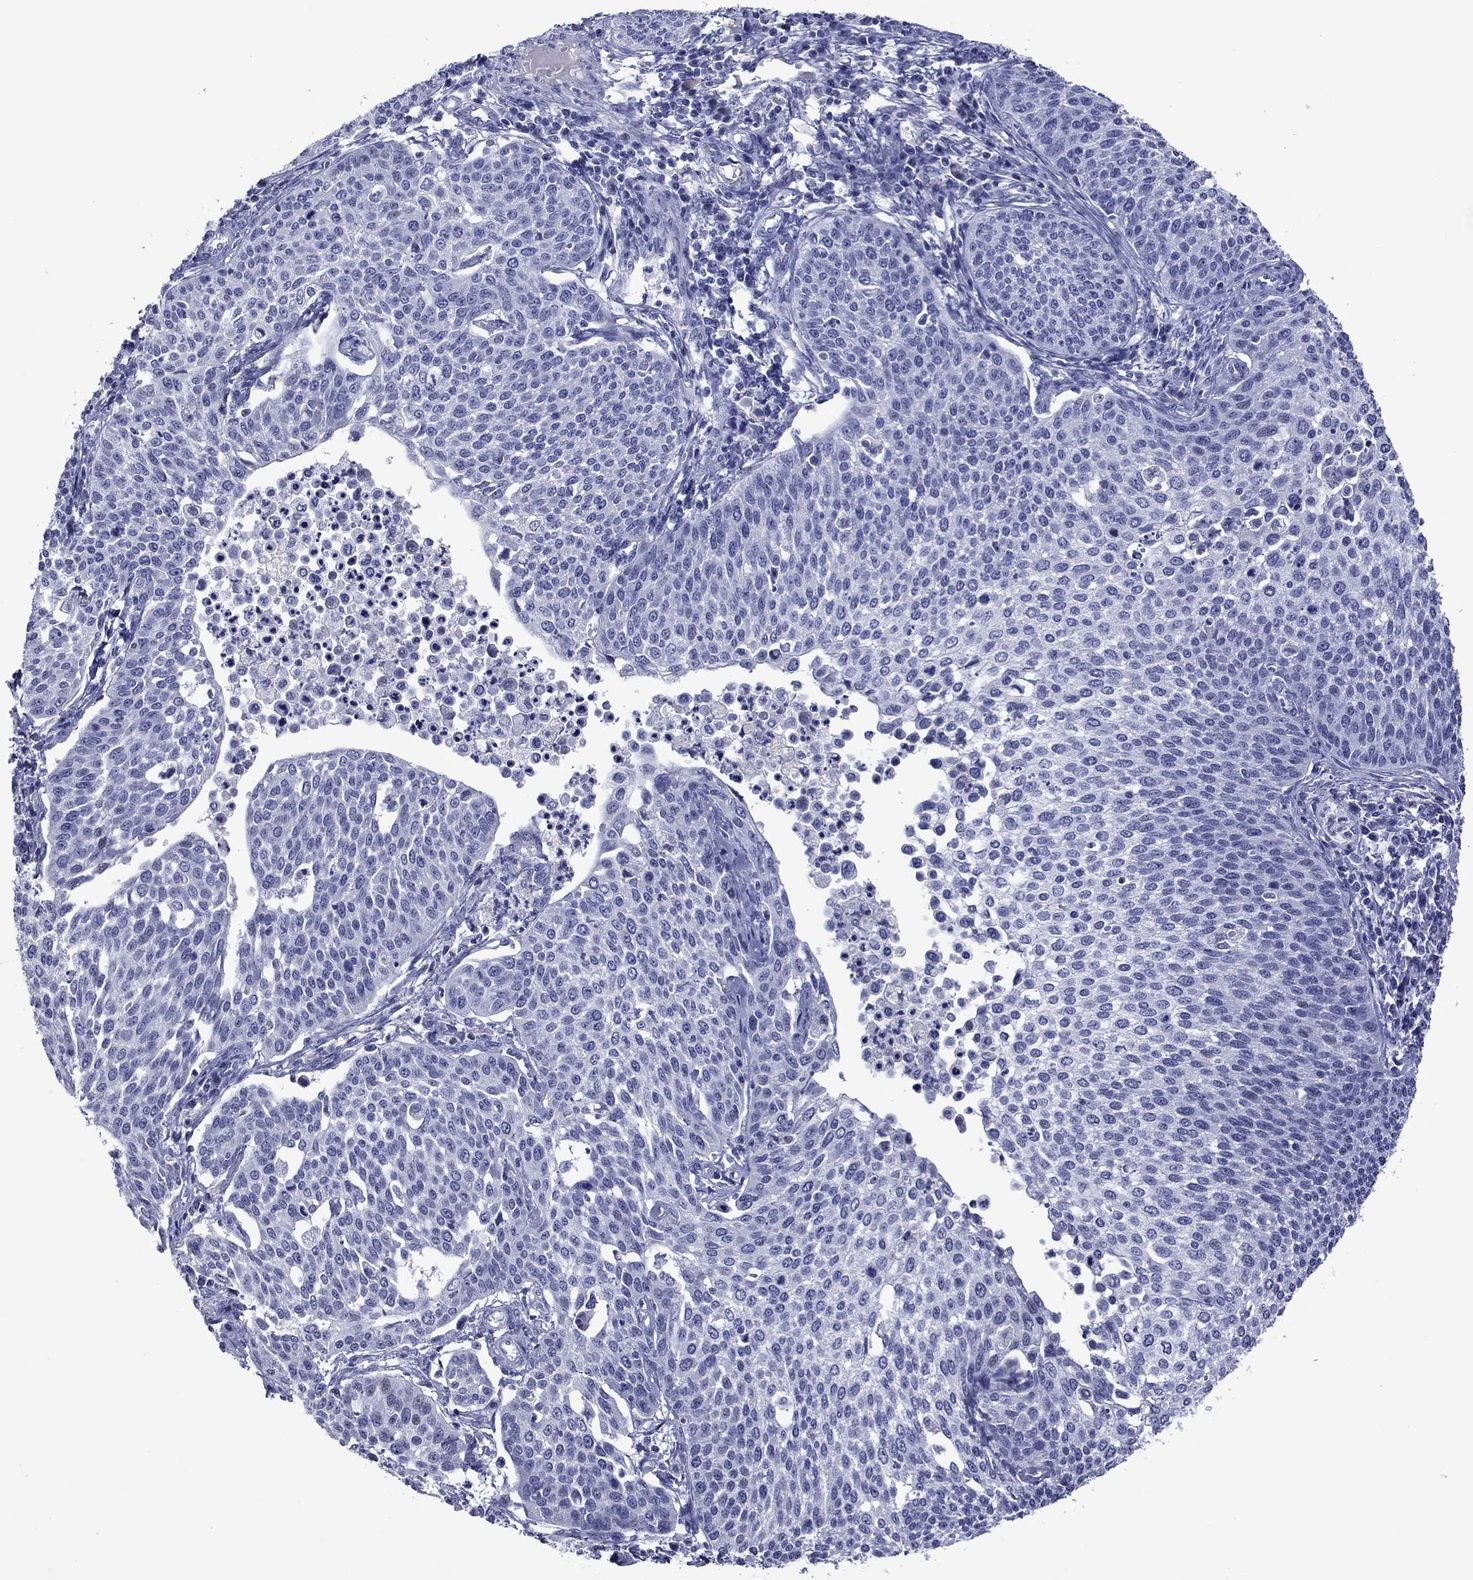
{"staining": {"intensity": "negative", "quantity": "none", "location": "none"}, "tissue": "cervical cancer", "cell_type": "Tumor cells", "image_type": "cancer", "snomed": [{"axis": "morphology", "description": "Squamous cell carcinoma, NOS"}, {"axis": "topography", "description": "Cervix"}], "caption": "Tumor cells are negative for brown protein staining in cervical squamous cell carcinoma.", "gene": "PIWIL1", "patient": {"sex": "female", "age": 34}}